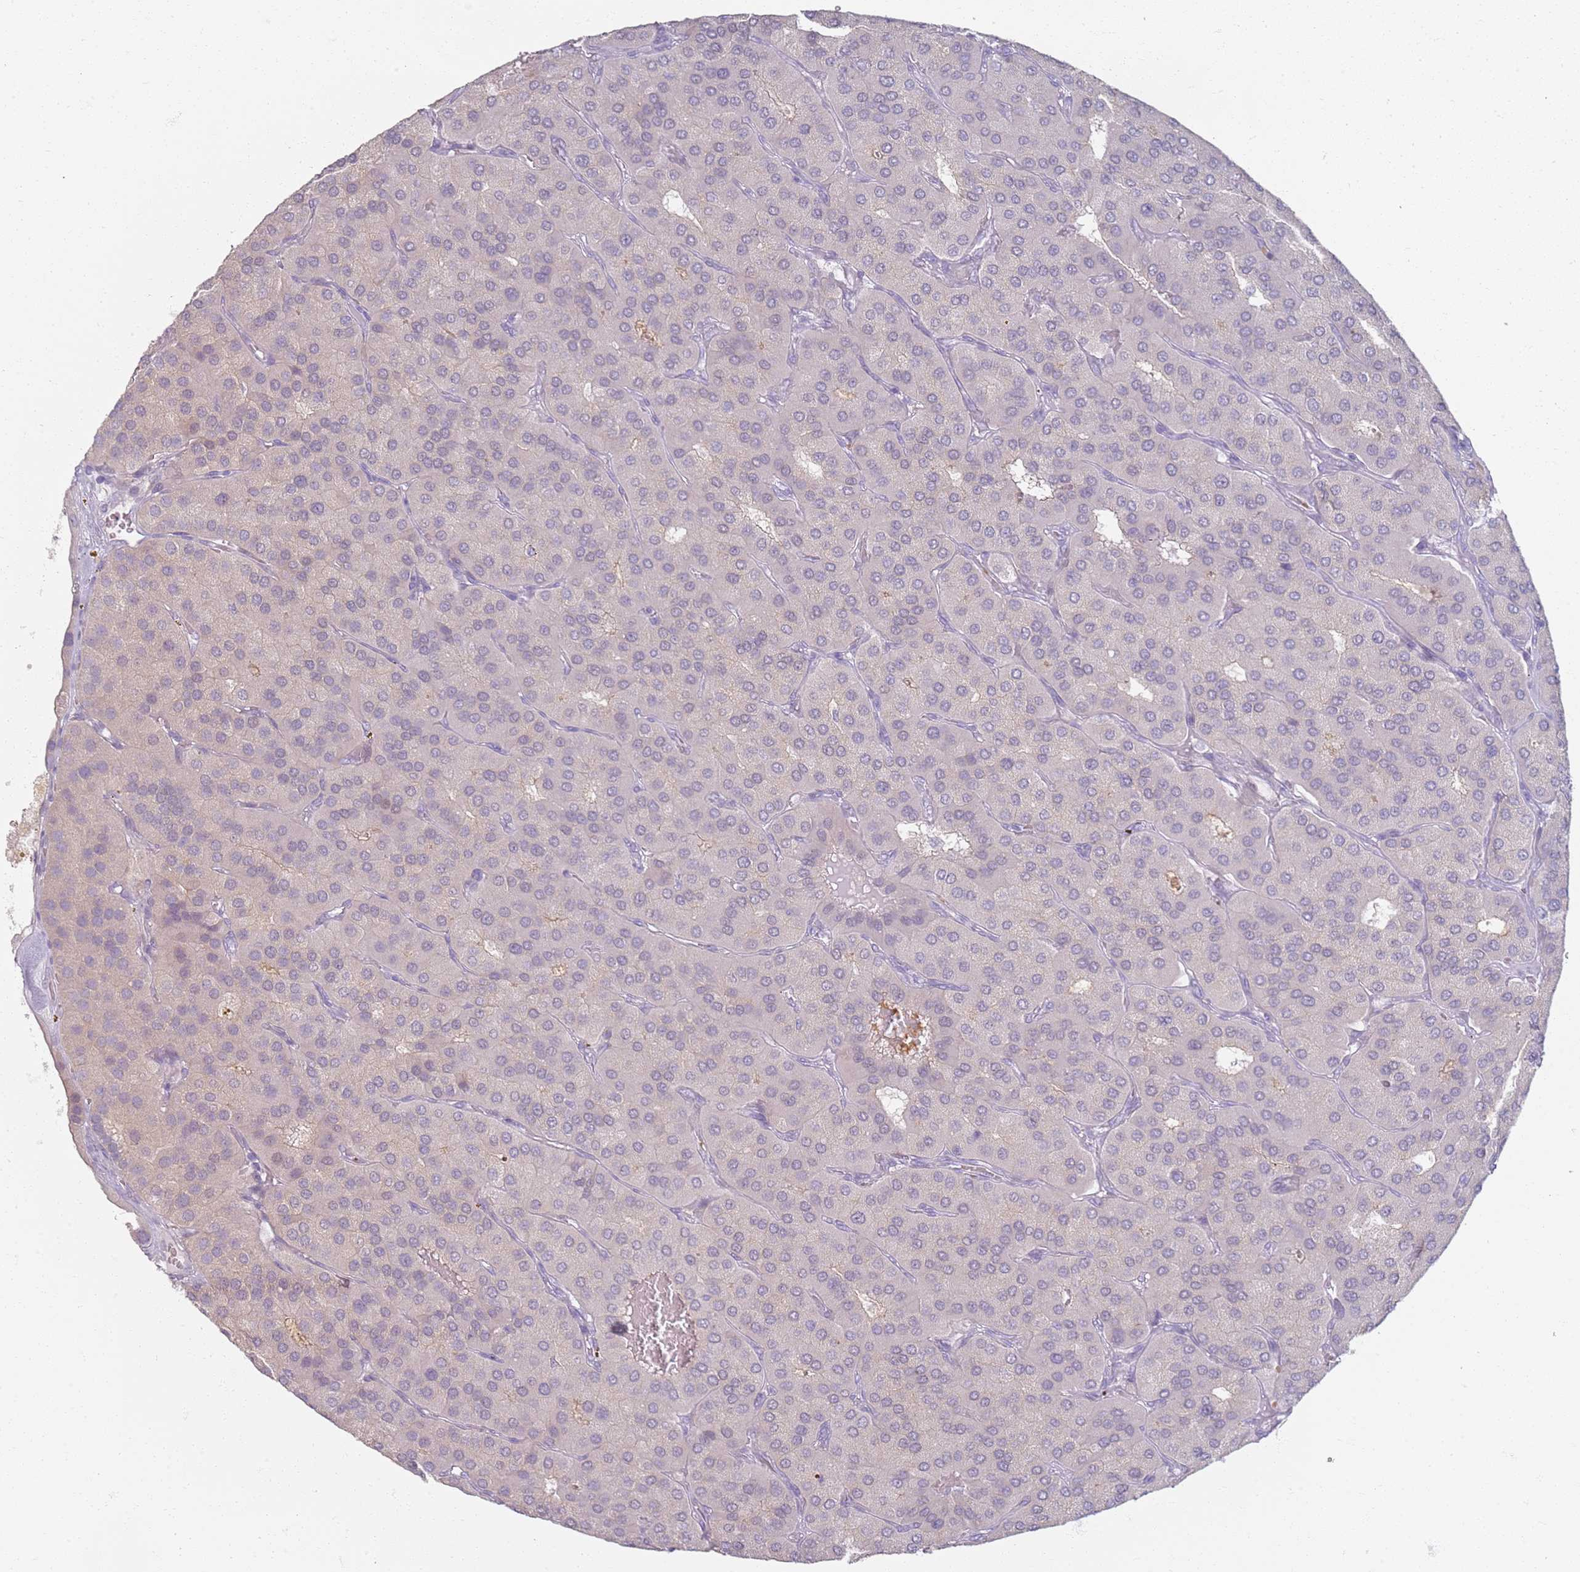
{"staining": {"intensity": "negative", "quantity": "none", "location": "none"}, "tissue": "parathyroid gland", "cell_type": "Glandular cells", "image_type": "normal", "snomed": [{"axis": "morphology", "description": "Normal tissue, NOS"}, {"axis": "morphology", "description": "Adenoma, NOS"}, {"axis": "topography", "description": "Parathyroid gland"}], "caption": "This is a micrograph of immunohistochemistry staining of normal parathyroid gland, which shows no staining in glandular cells. (IHC, brightfield microscopy, high magnification).", "gene": "CD40LG", "patient": {"sex": "female", "age": 86}}